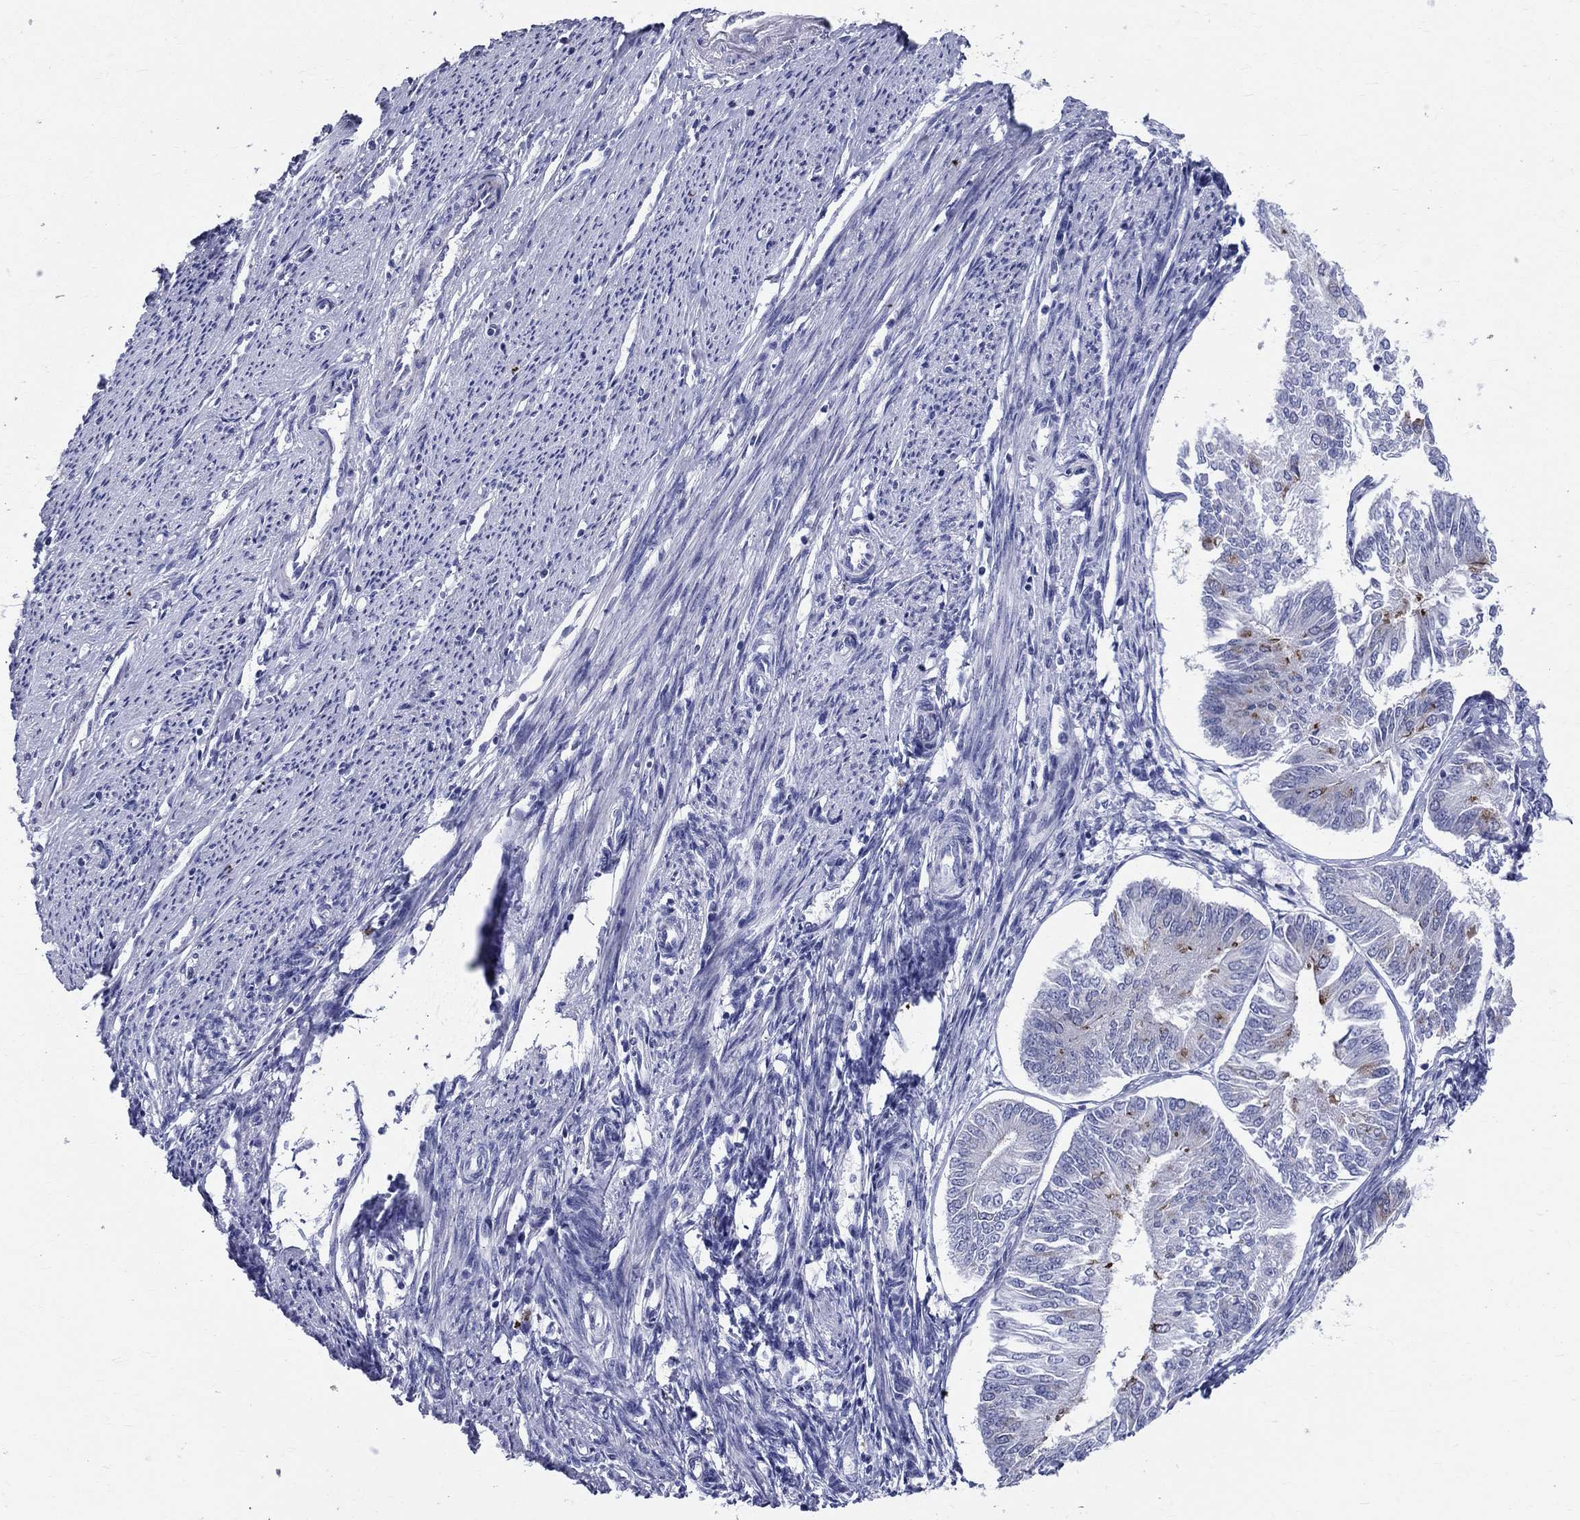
{"staining": {"intensity": "negative", "quantity": "none", "location": "none"}, "tissue": "endometrial cancer", "cell_type": "Tumor cells", "image_type": "cancer", "snomed": [{"axis": "morphology", "description": "Adenocarcinoma, NOS"}, {"axis": "topography", "description": "Endometrium"}], "caption": "An immunohistochemistry micrograph of endometrial adenocarcinoma is shown. There is no staining in tumor cells of endometrial adenocarcinoma.", "gene": "CEP43", "patient": {"sex": "female", "age": 58}}